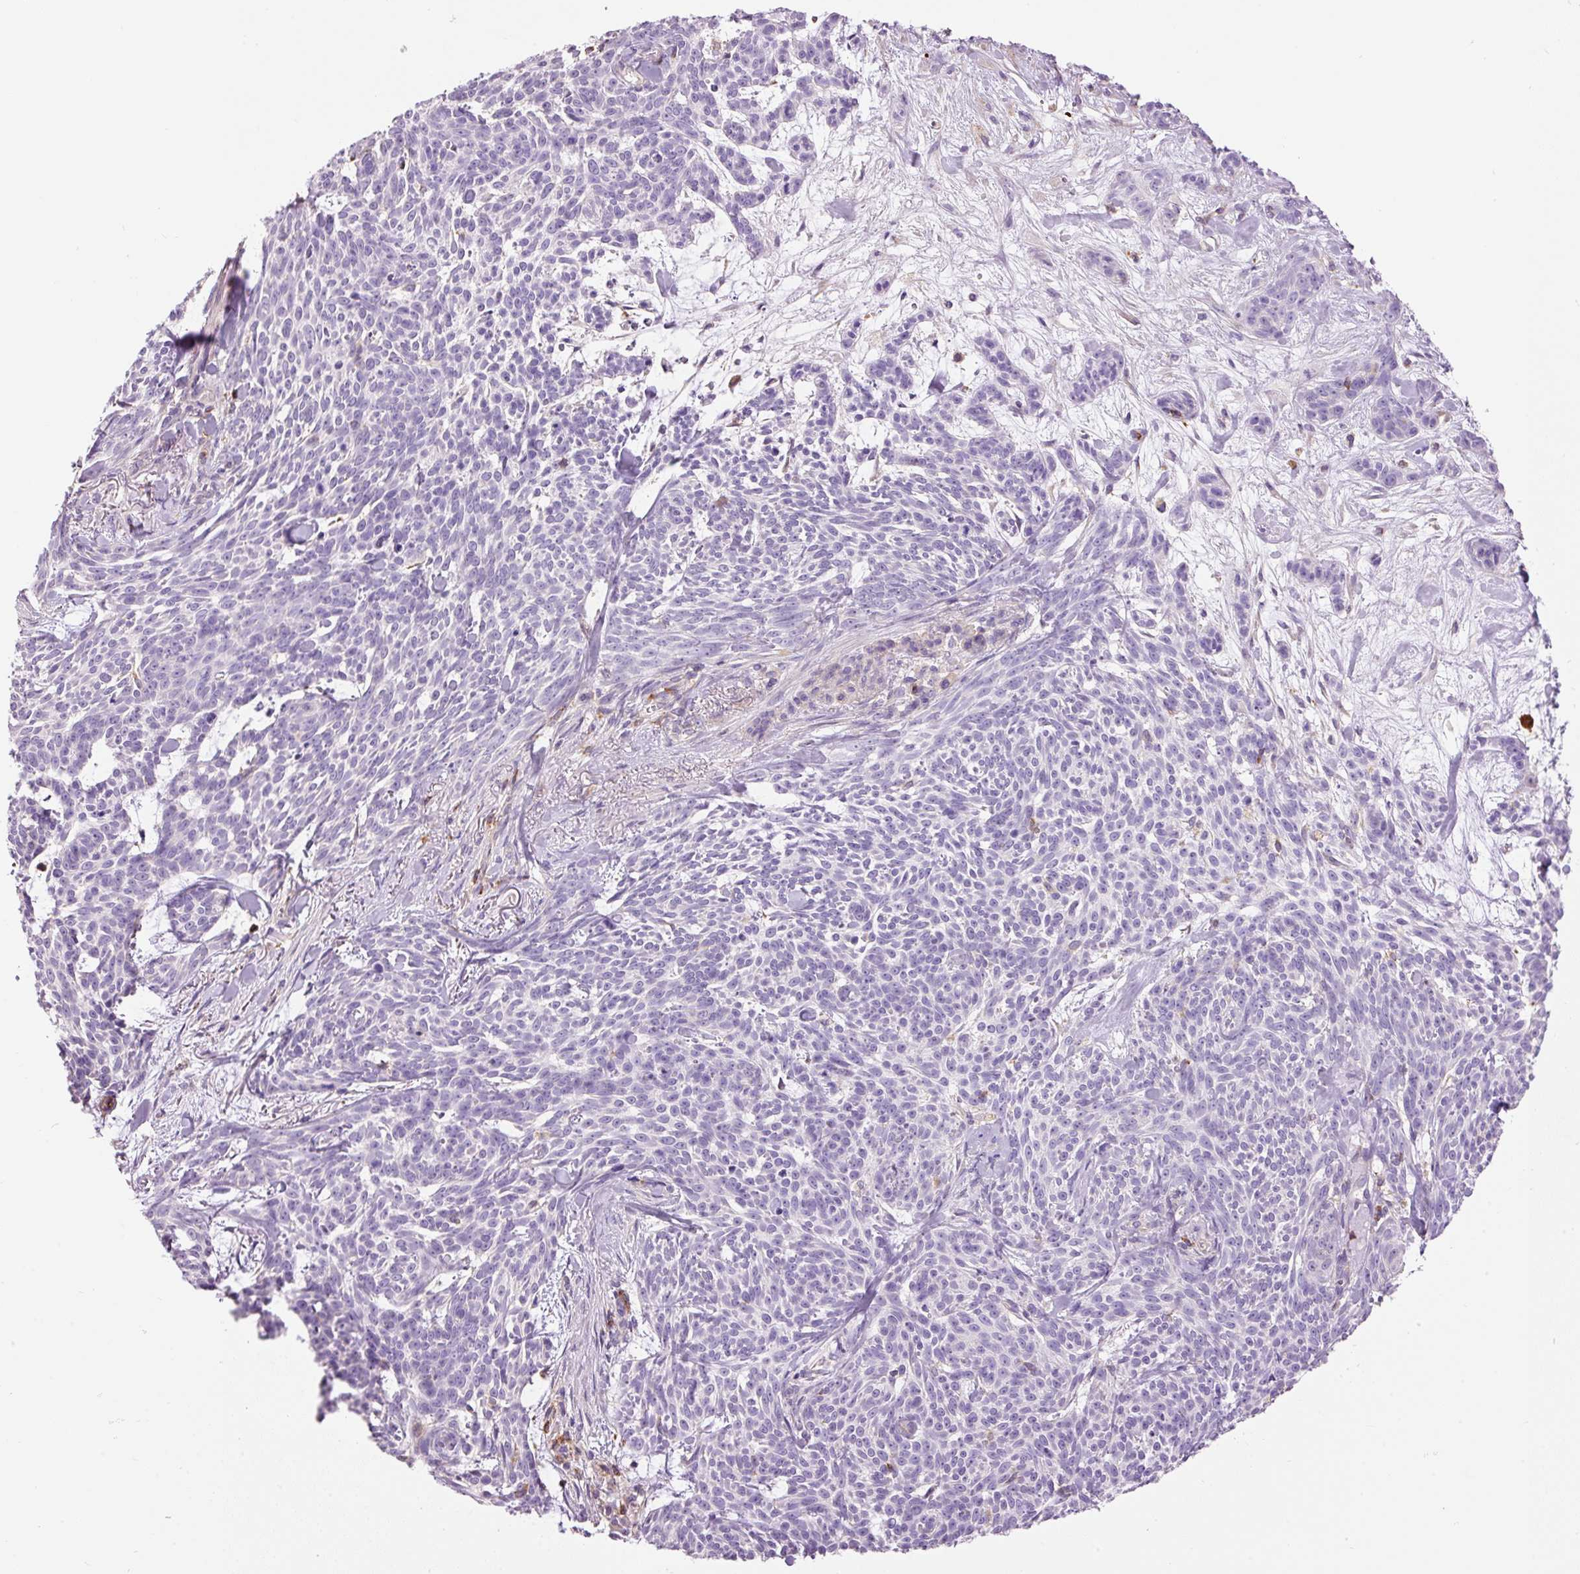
{"staining": {"intensity": "negative", "quantity": "none", "location": "none"}, "tissue": "skin cancer", "cell_type": "Tumor cells", "image_type": "cancer", "snomed": [{"axis": "morphology", "description": "Basal cell carcinoma"}, {"axis": "topography", "description": "Skin"}], "caption": "DAB immunohistochemical staining of skin cancer reveals no significant expression in tumor cells.", "gene": "DOK6", "patient": {"sex": "female", "age": 93}}